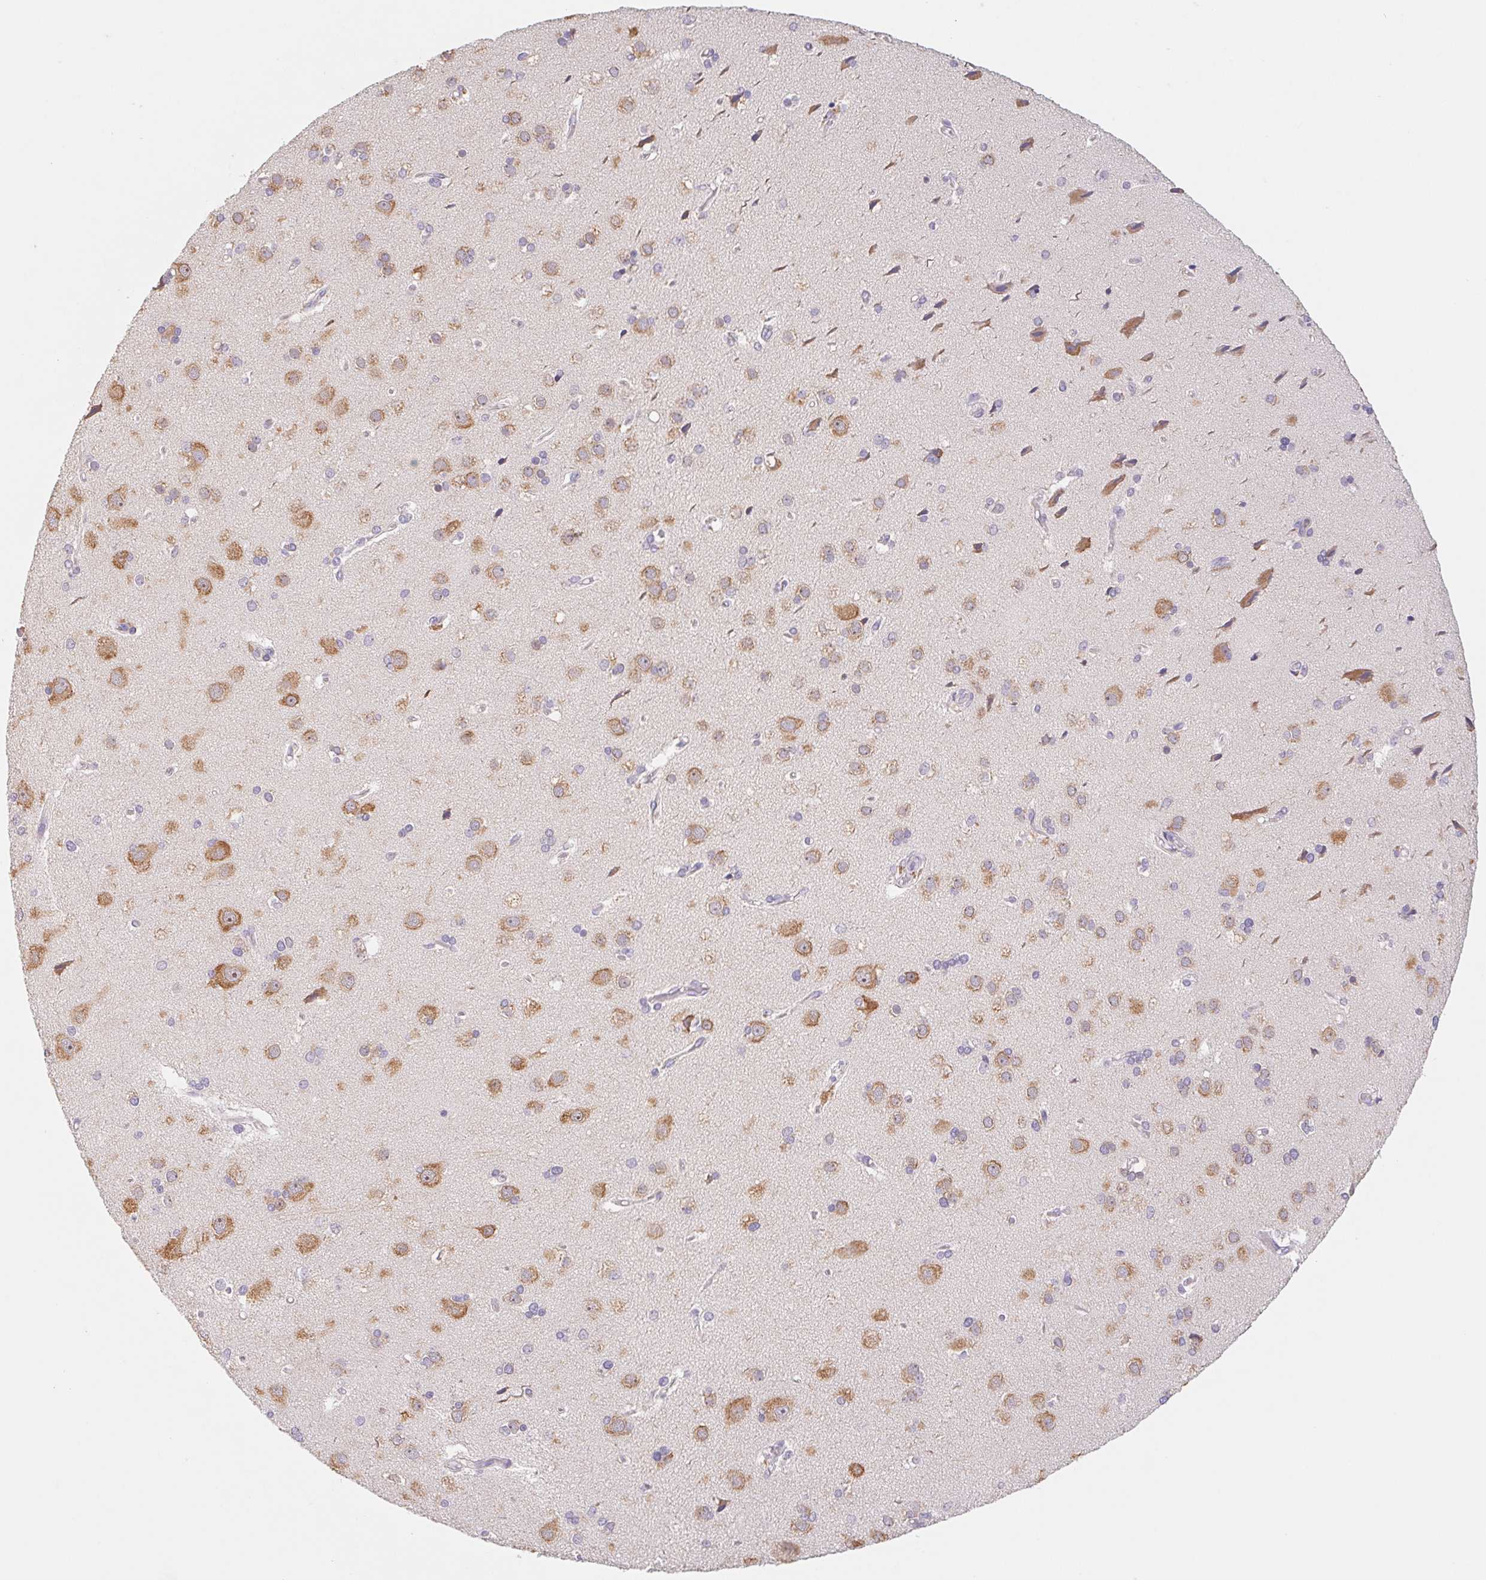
{"staining": {"intensity": "negative", "quantity": "none", "location": "none"}, "tissue": "cerebral cortex", "cell_type": "Endothelial cells", "image_type": "normal", "snomed": [{"axis": "morphology", "description": "Normal tissue, NOS"}, {"axis": "morphology", "description": "Glioma, malignant, High grade"}, {"axis": "topography", "description": "Cerebral cortex"}], "caption": "Protein analysis of normal cerebral cortex exhibits no significant expression in endothelial cells.", "gene": "PNMA8B", "patient": {"sex": "male", "age": 71}}